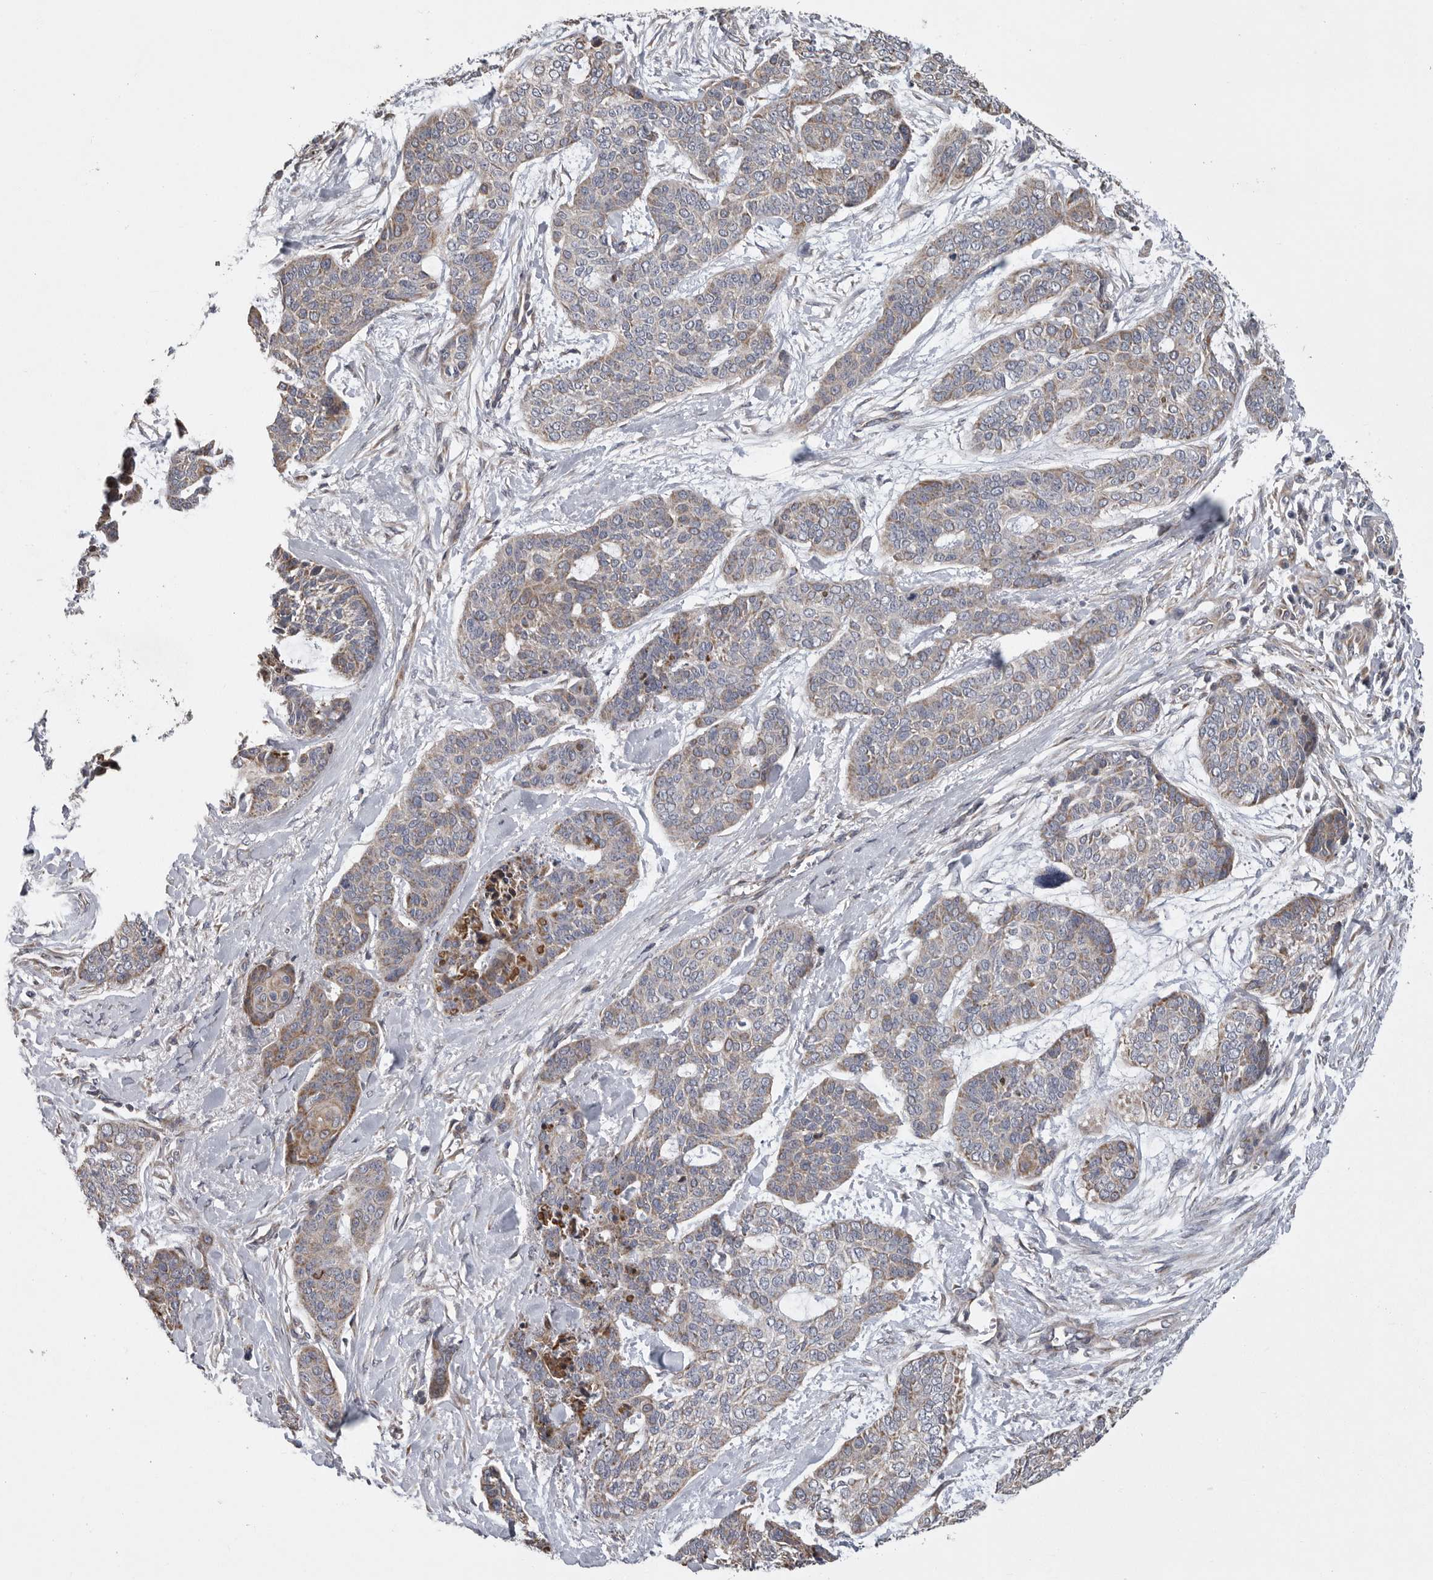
{"staining": {"intensity": "moderate", "quantity": ">75%", "location": "cytoplasmic/membranous"}, "tissue": "skin cancer", "cell_type": "Tumor cells", "image_type": "cancer", "snomed": [{"axis": "morphology", "description": "Basal cell carcinoma"}, {"axis": "topography", "description": "Skin"}], "caption": "Basal cell carcinoma (skin) was stained to show a protein in brown. There is medium levels of moderate cytoplasmic/membranous staining in about >75% of tumor cells.", "gene": "CRP", "patient": {"sex": "female", "age": 64}}